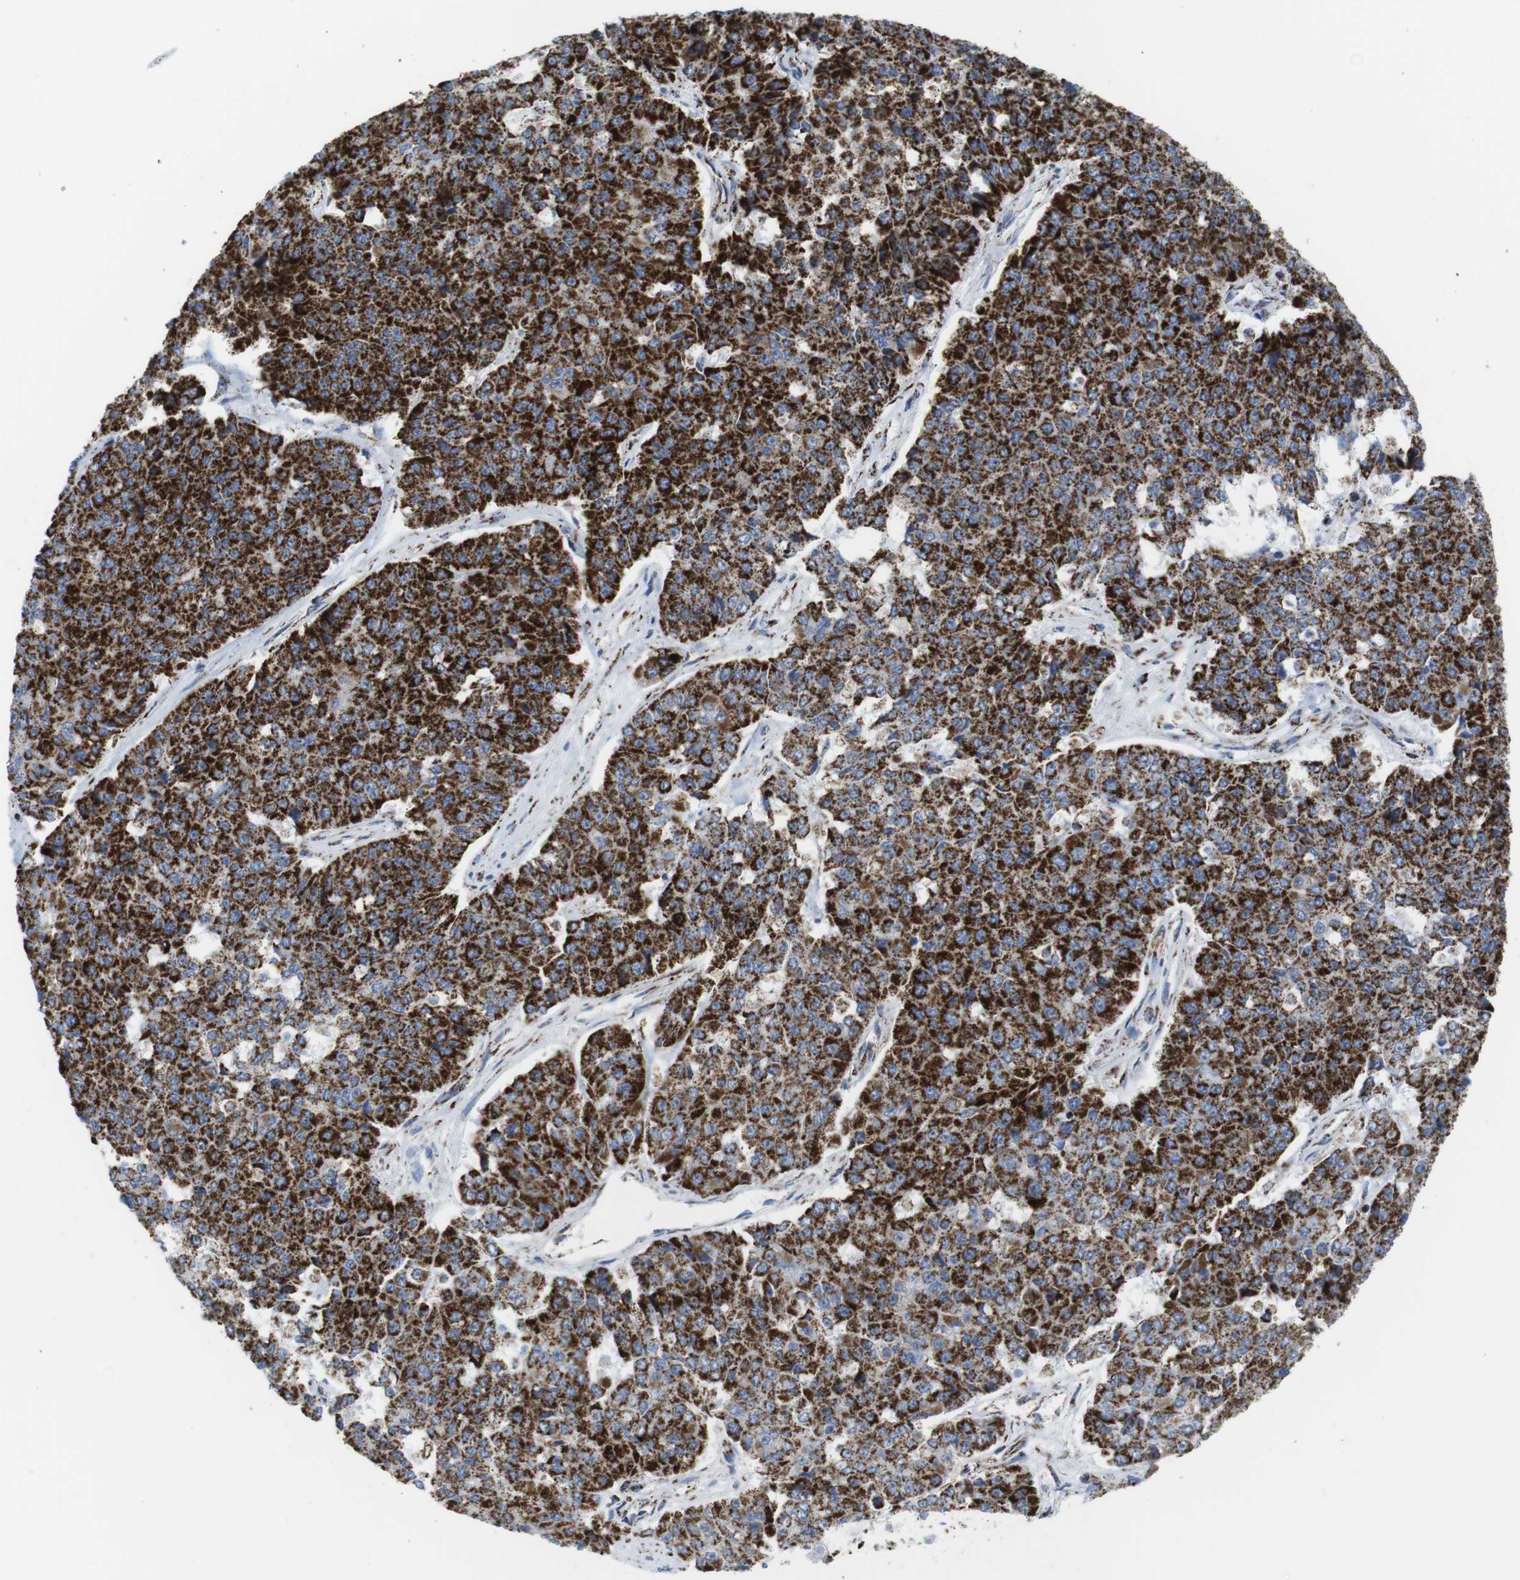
{"staining": {"intensity": "strong", "quantity": ">75%", "location": "cytoplasmic/membranous"}, "tissue": "pancreatic cancer", "cell_type": "Tumor cells", "image_type": "cancer", "snomed": [{"axis": "morphology", "description": "Adenocarcinoma, NOS"}, {"axis": "topography", "description": "Pancreas"}], "caption": "This image reveals immunohistochemistry (IHC) staining of human adenocarcinoma (pancreatic), with high strong cytoplasmic/membranous positivity in approximately >75% of tumor cells.", "gene": "ATP5PO", "patient": {"sex": "male", "age": 50}}